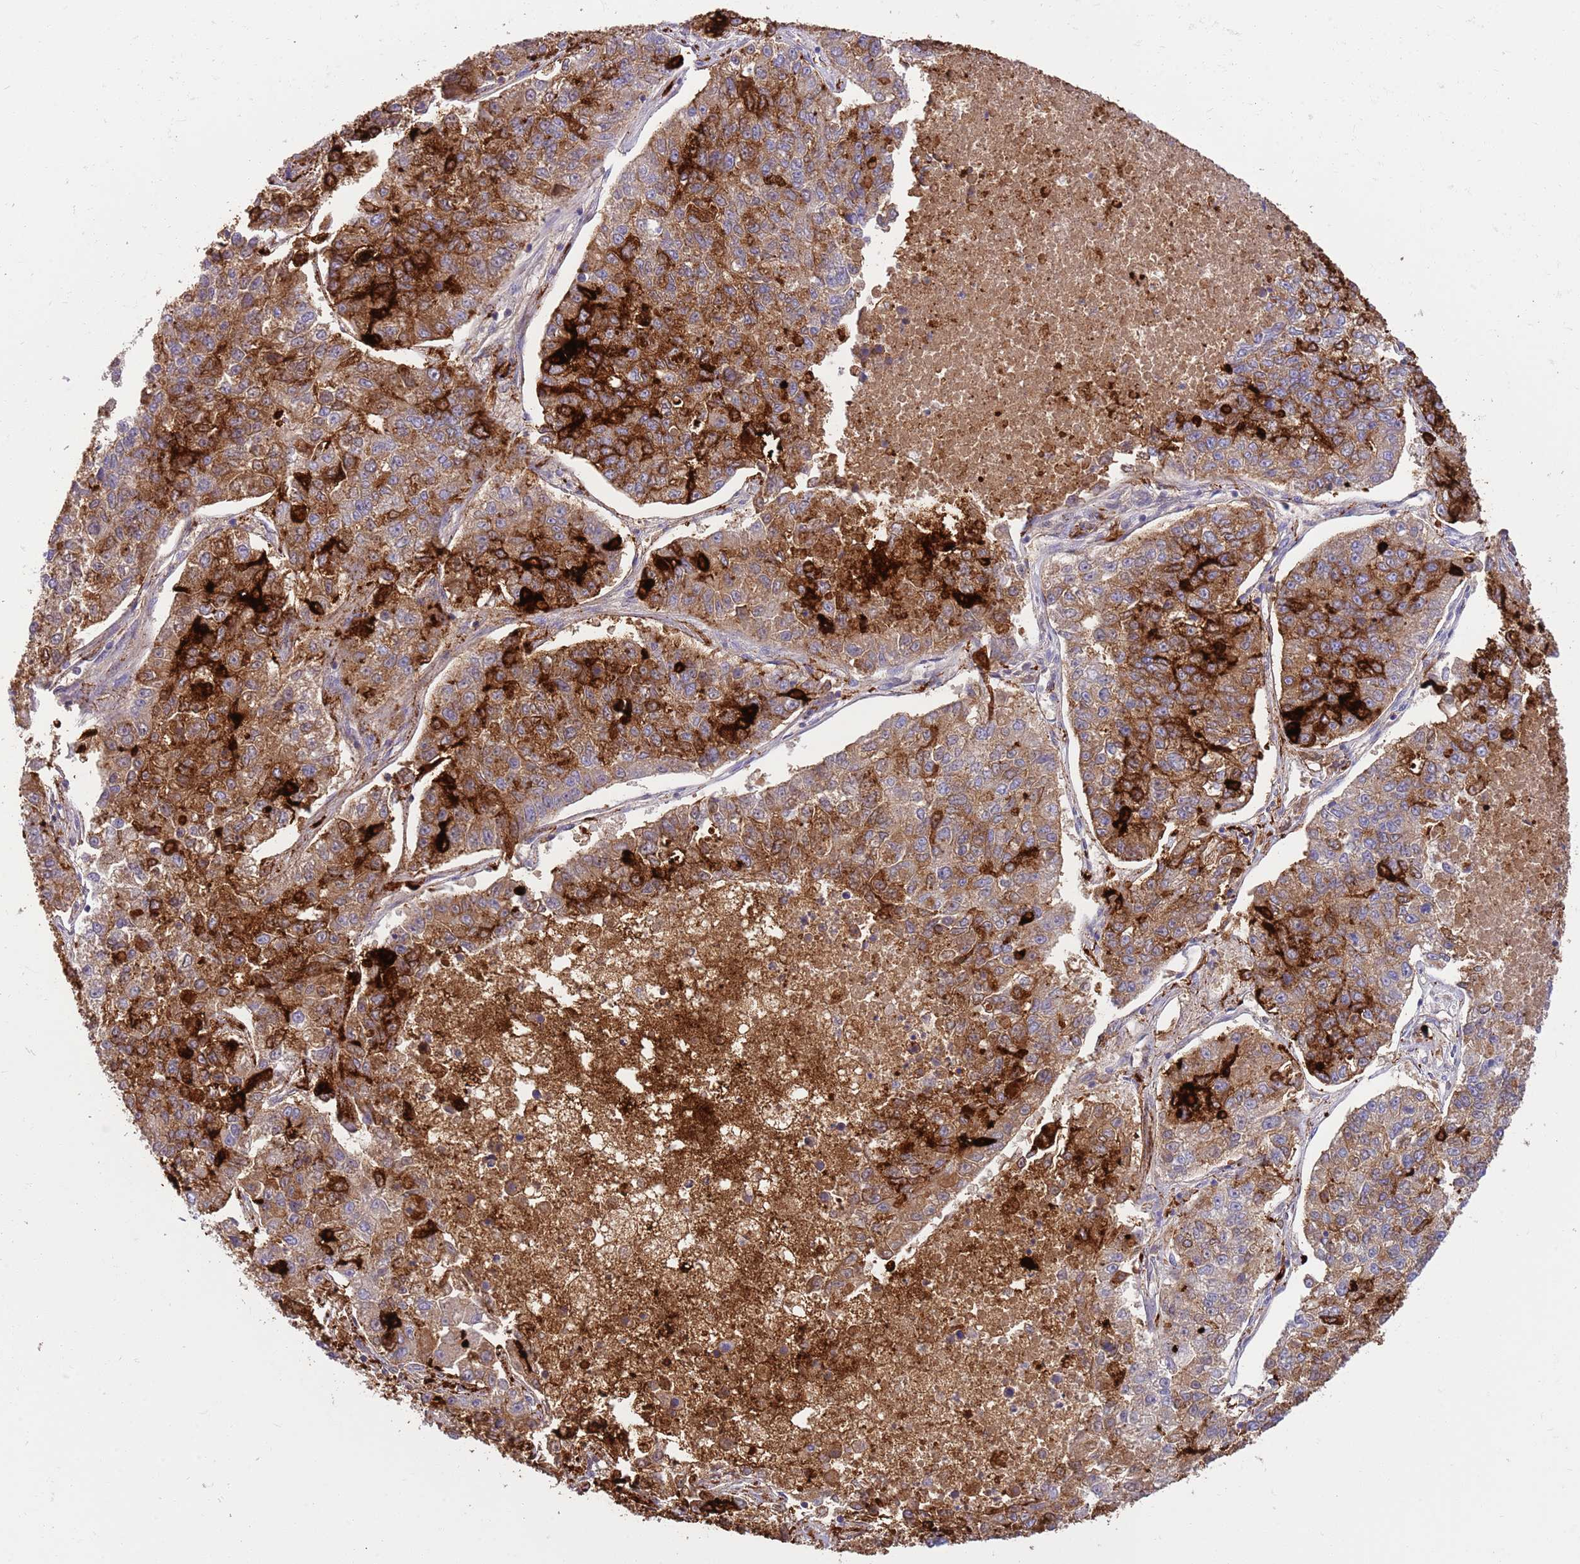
{"staining": {"intensity": "strong", "quantity": "<25%", "location": "cytoplasmic/membranous"}, "tissue": "lung cancer", "cell_type": "Tumor cells", "image_type": "cancer", "snomed": [{"axis": "morphology", "description": "Adenocarcinoma, NOS"}, {"axis": "topography", "description": "Lung"}], "caption": "About <25% of tumor cells in human lung cancer (adenocarcinoma) display strong cytoplasmic/membranous protein staining as visualized by brown immunohistochemical staining.", "gene": "SFTPA1", "patient": {"sex": "male", "age": 49}}